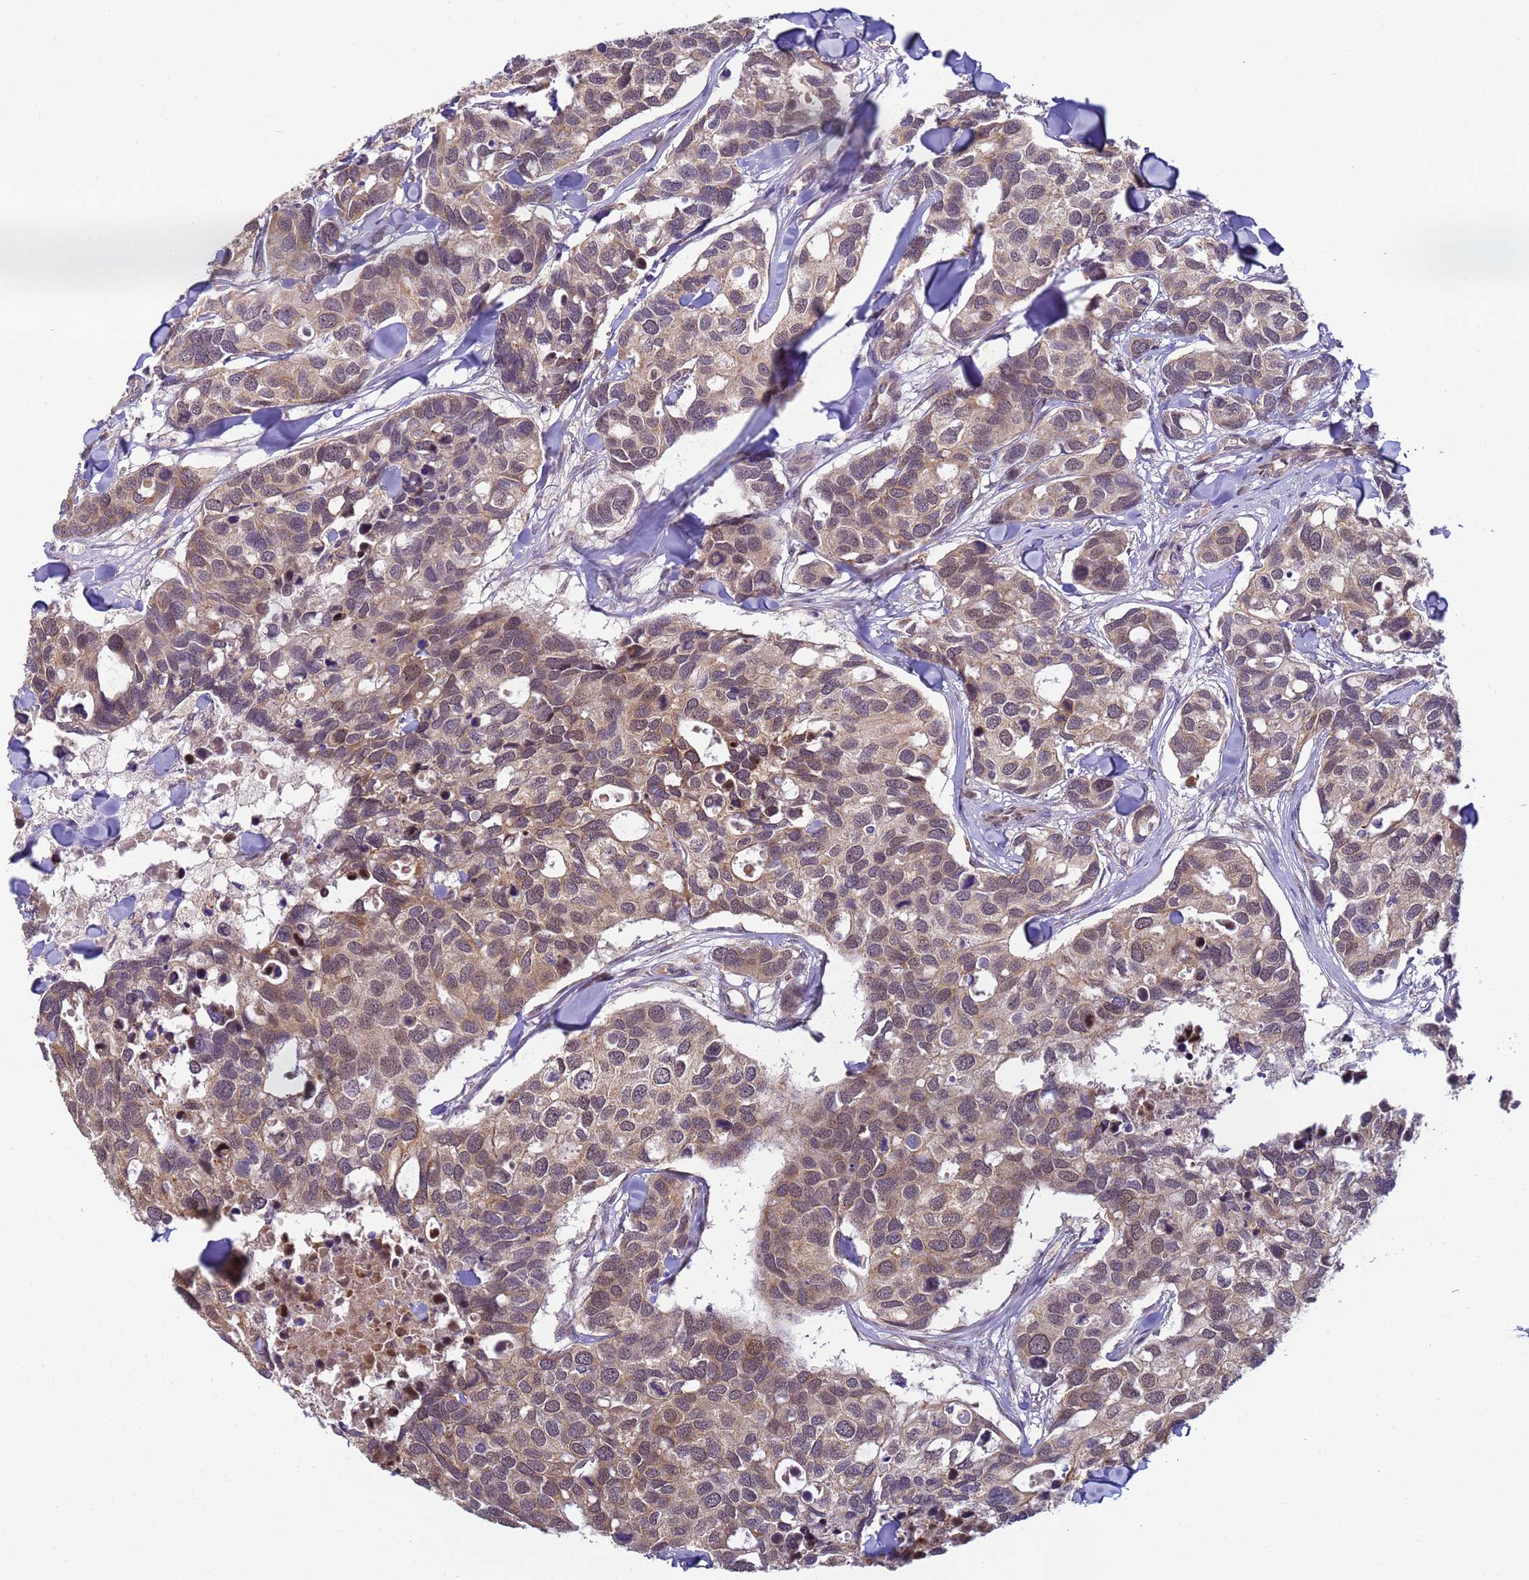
{"staining": {"intensity": "moderate", "quantity": ">75%", "location": "cytoplasmic/membranous,nuclear"}, "tissue": "breast cancer", "cell_type": "Tumor cells", "image_type": "cancer", "snomed": [{"axis": "morphology", "description": "Duct carcinoma"}, {"axis": "topography", "description": "Breast"}], "caption": "Immunohistochemical staining of human breast invasive ductal carcinoma displays medium levels of moderate cytoplasmic/membranous and nuclear positivity in approximately >75% of tumor cells. Ihc stains the protein in brown and the nuclei are stained blue.", "gene": "RAPGEF3", "patient": {"sex": "female", "age": 83}}